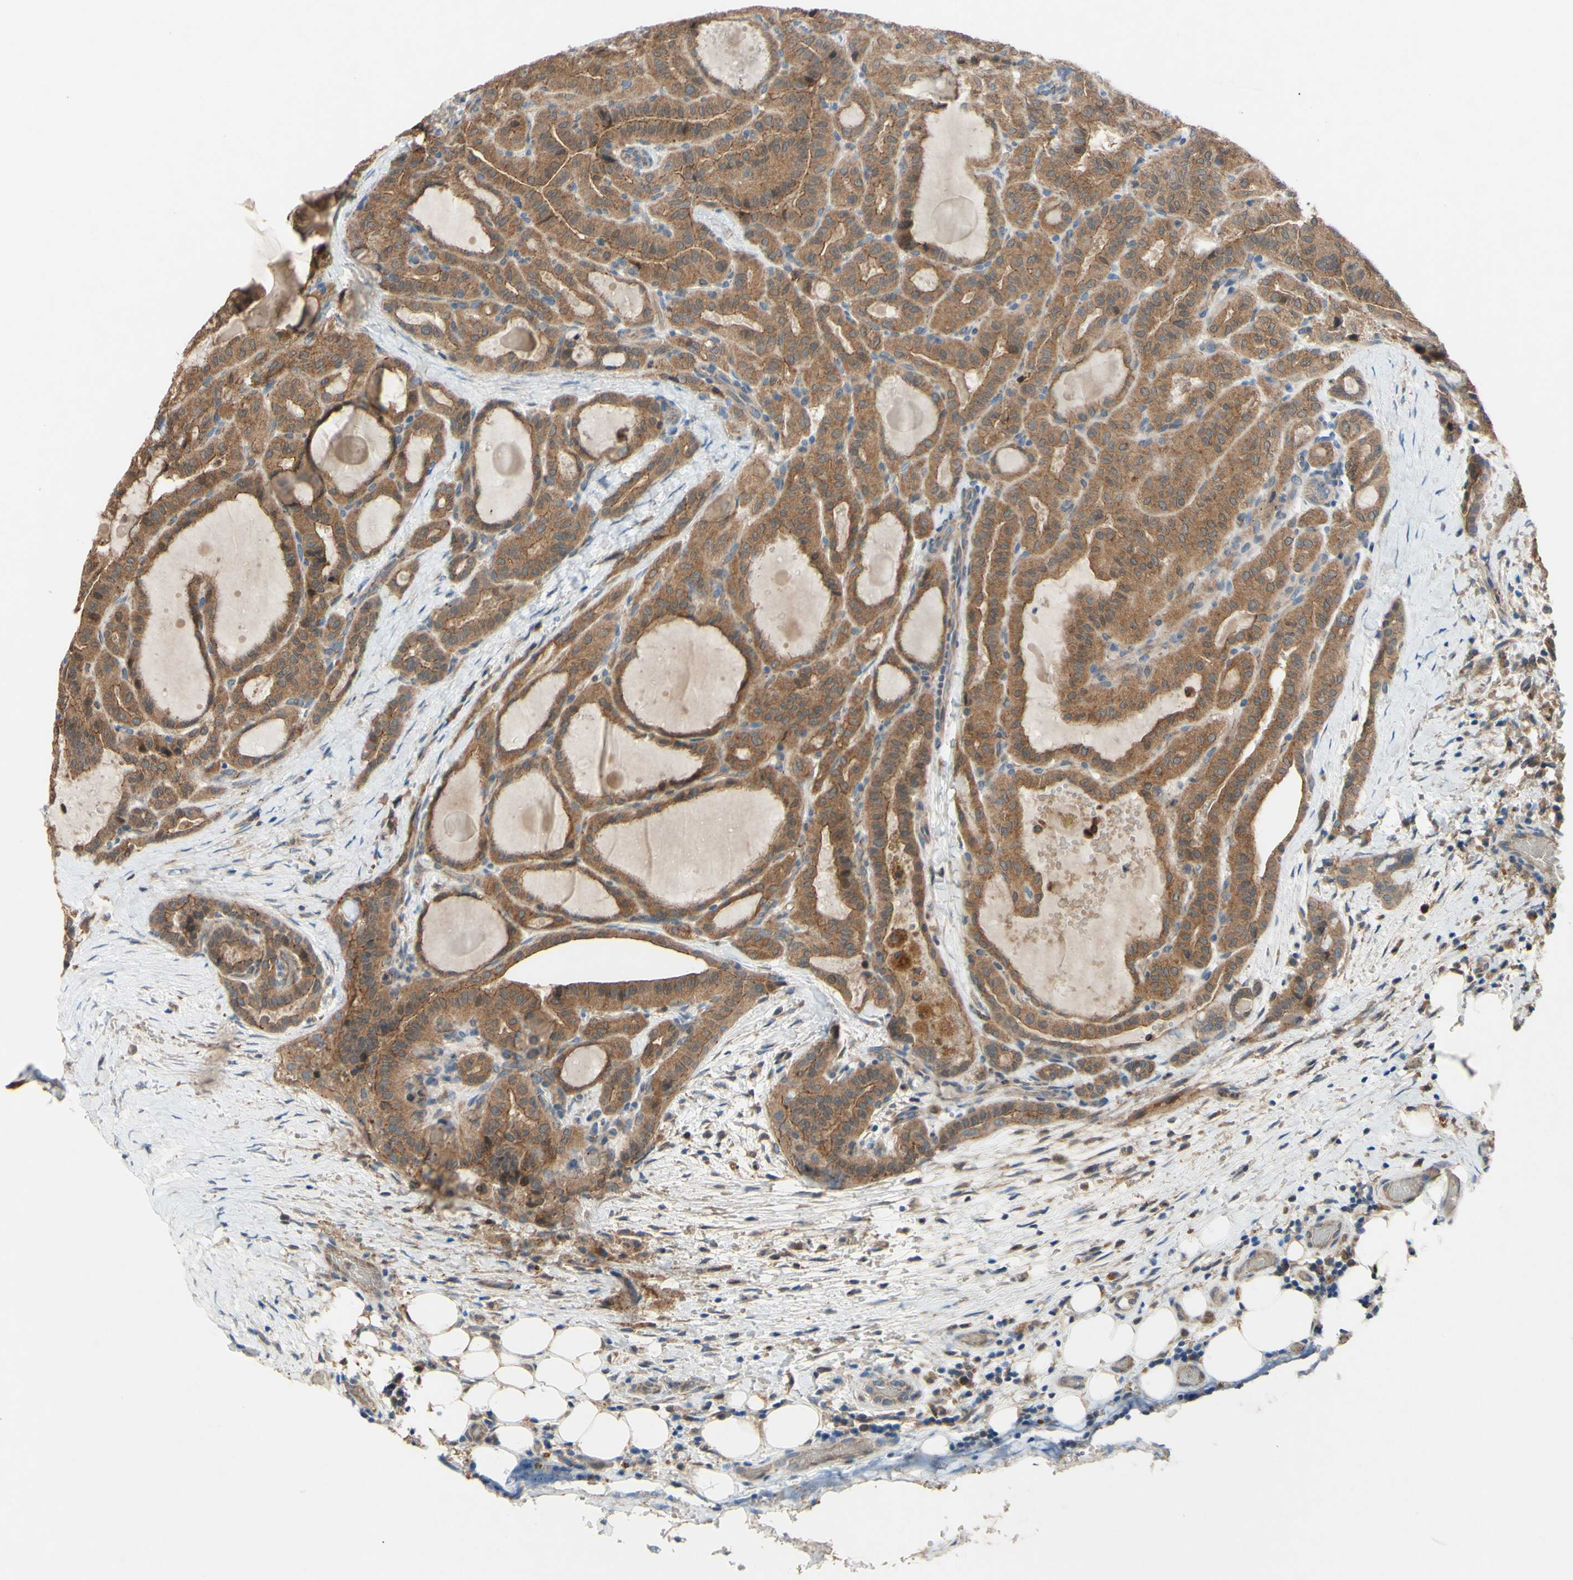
{"staining": {"intensity": "moderate", "quantity": ">75%", "location": "cytoplasmic/membranous"}, "tissue": "thyroid cancer", "cell_type": "Tumor cells", "image_type": "cancer", "snomed": [{"axis": "morphology", "description": "Papillary adenocarcinoma, NOS"}, {"axis": "topography", "description": "Thyroid gland"}], "caption": "A high-resolution histopathology image shows immunohistochemistry (IHC) staining of thyroid cancer (papillary adenocarcinoma), which reveals moderate cytoplasmic/membranous staining in about >75% of tumor cells.", "gene": "PDGFB", "patient": {"sex": "male", "age": 77}}